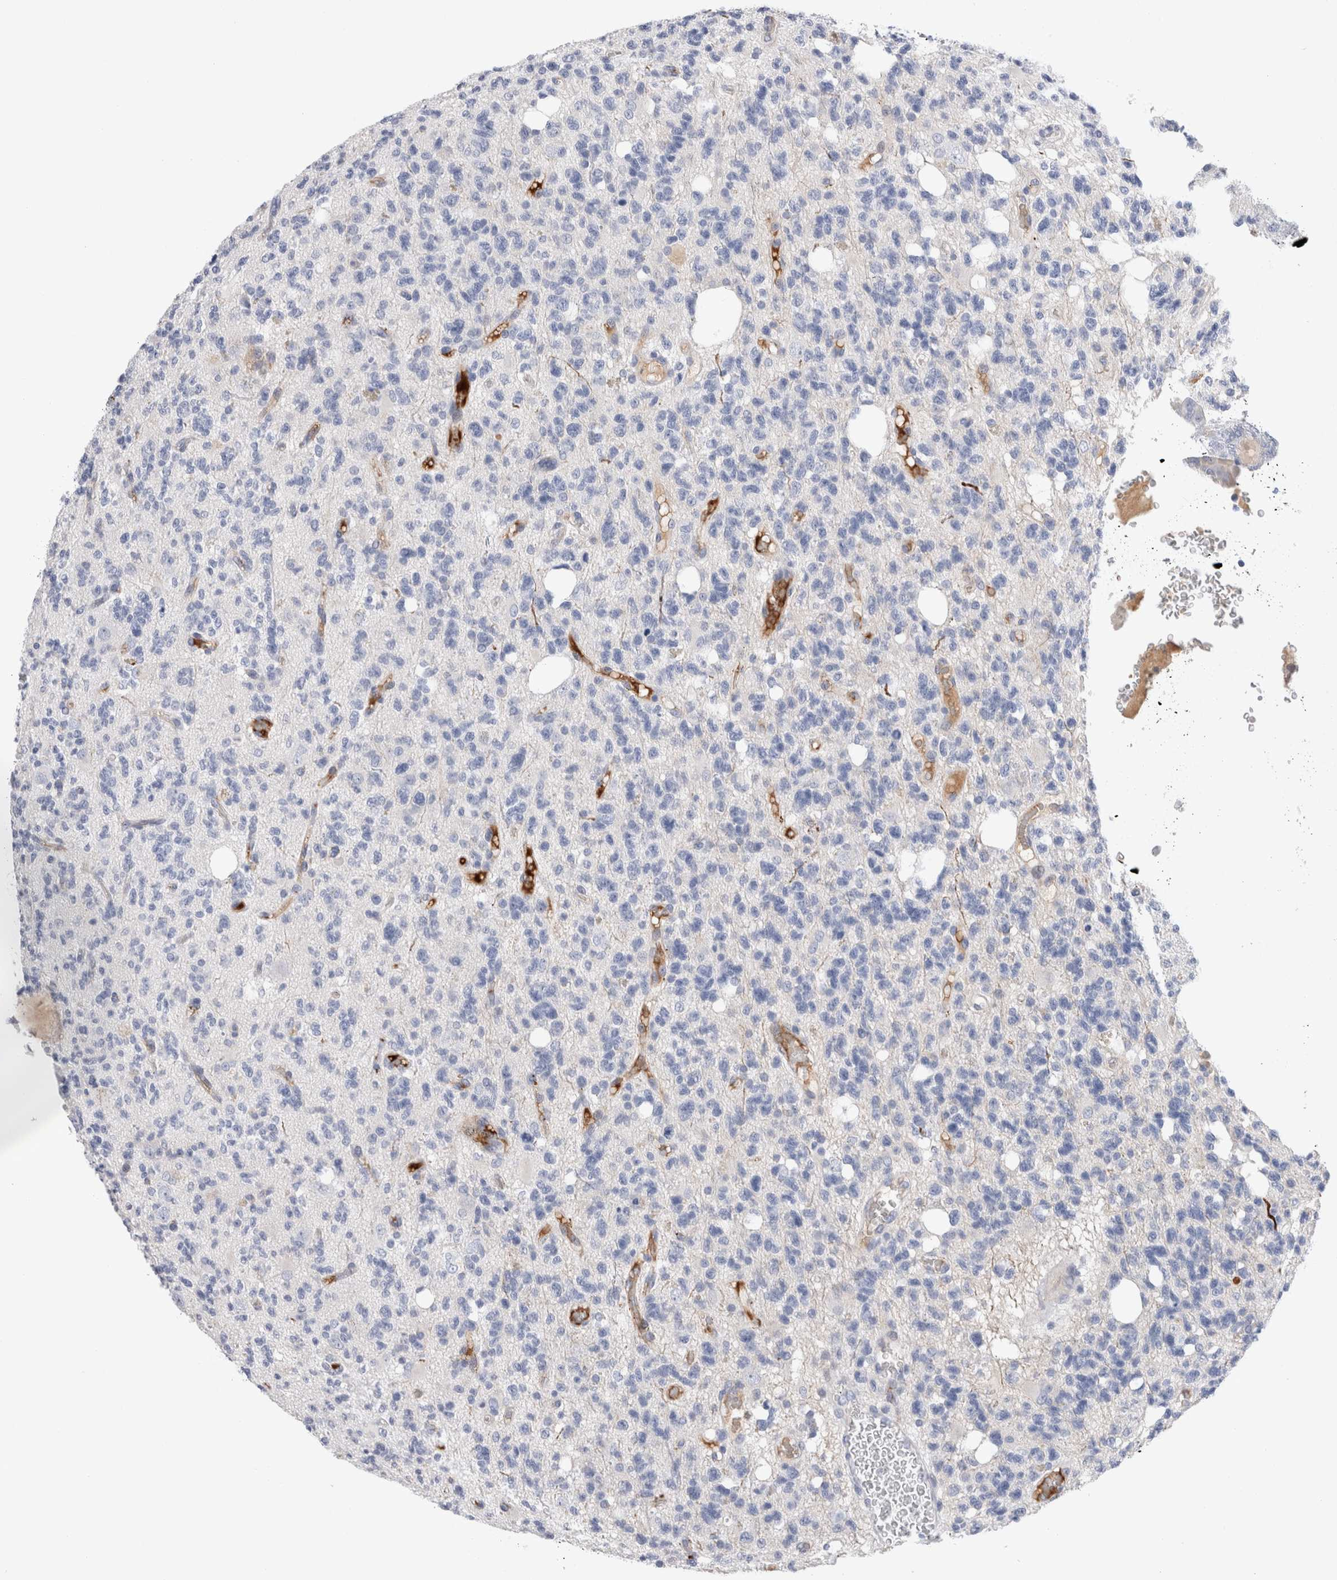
{"staining": {"intensity": "negative", "quantity": "none", "location": "none"}, "tissue": "glioma", "cell_type": "Tumor cells", "image_type": "cancer", "snomed": [{"axis": "morphology", "description": "Glioma, malignant, High grade"}, {"axis": "topography", "description": "Brain"}], "caption": "A photomicrograph of malignant glioma (high-grade) stained for a protein reveals no brown staining in tumor cells.", "gene": "ECHDC2", "patient": {"sex": "female", "age": 62}}